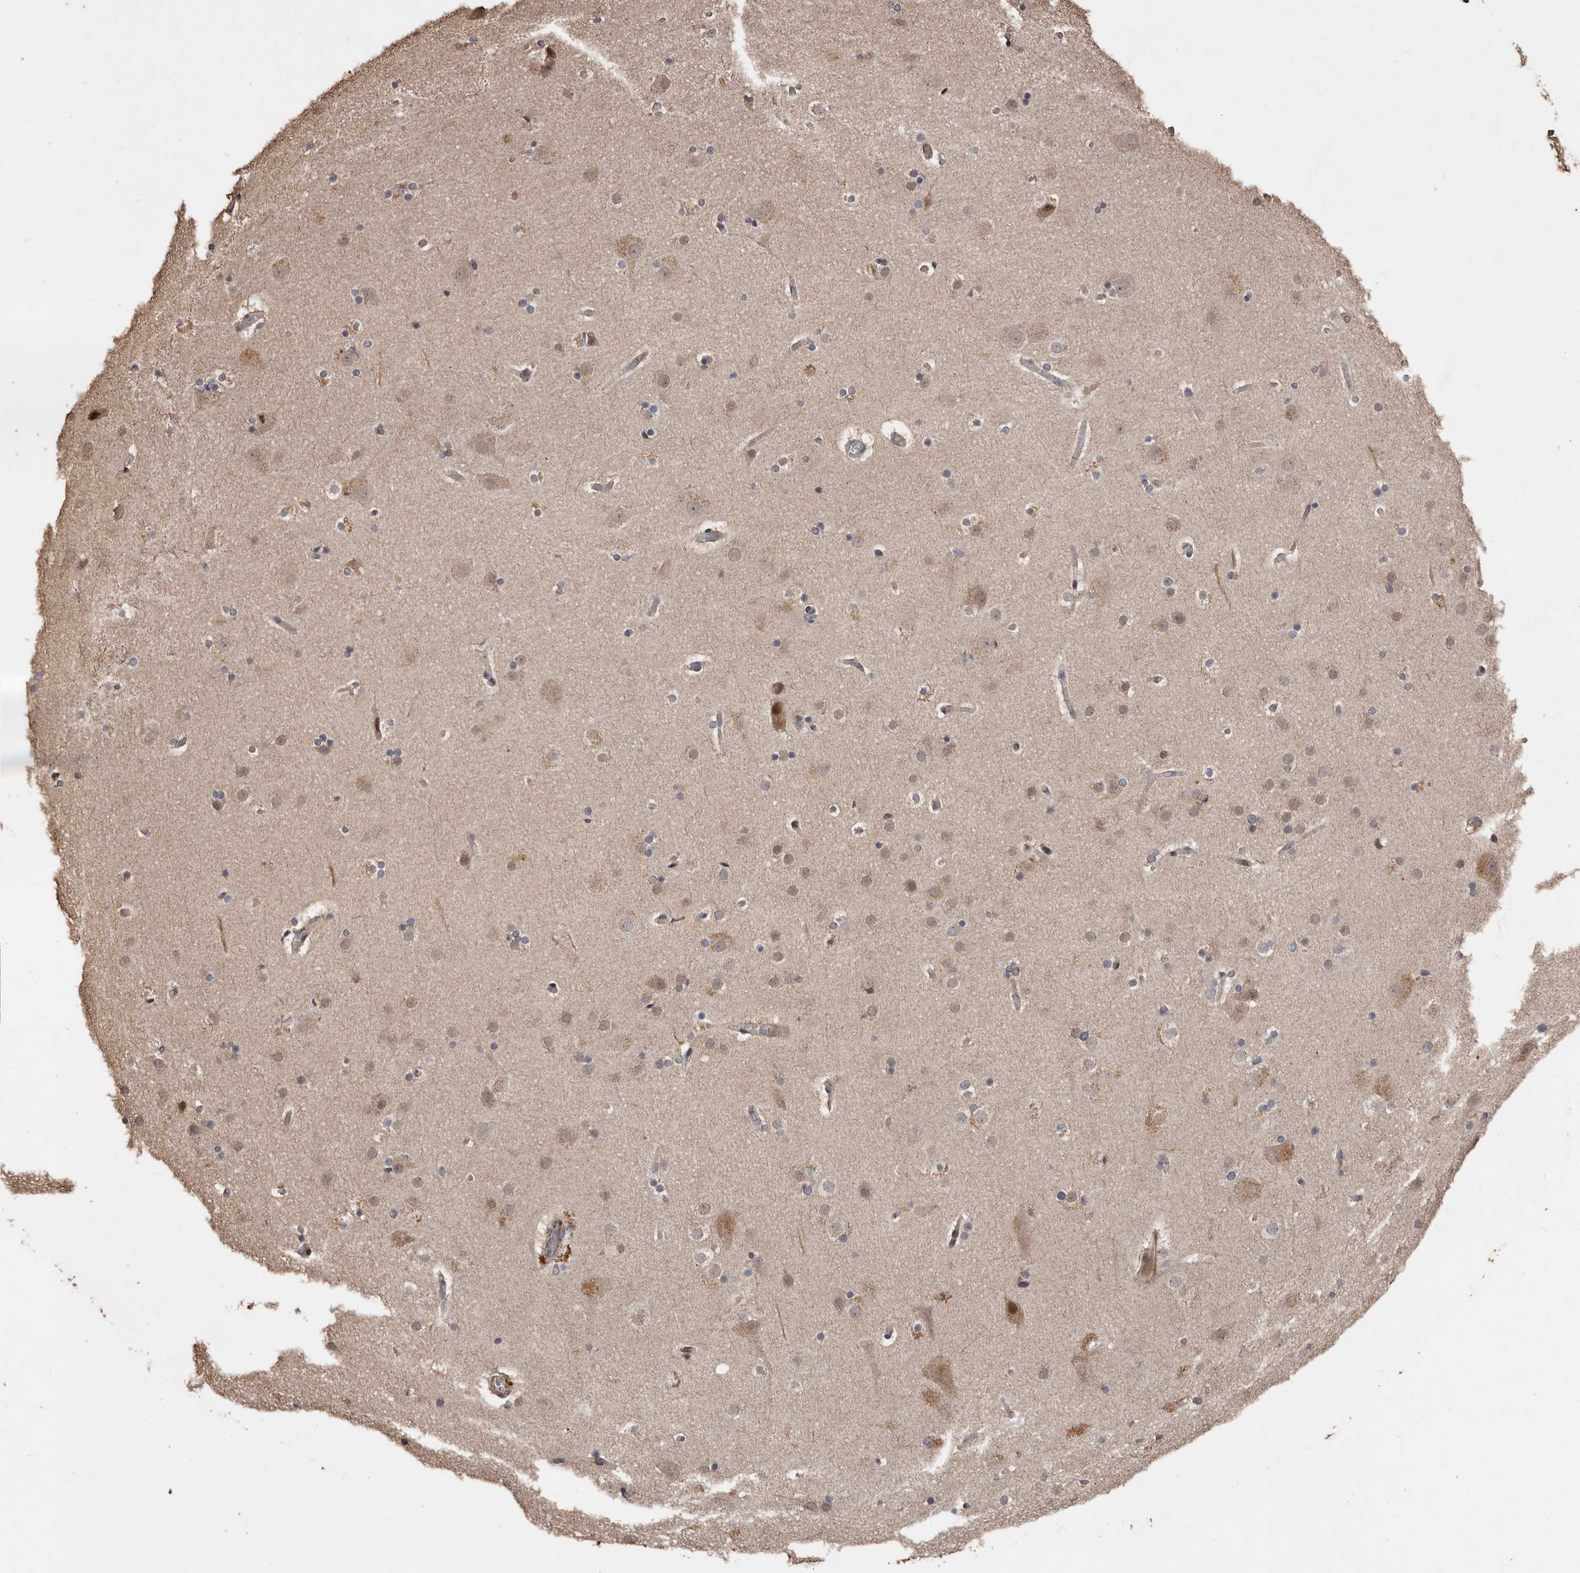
{"staining": {"intensity": "moderate", "quantity": "25%-75%", "location": "cytoplasmic/membranous"}, "tissue": "cerebral cortex", "cell_type": "Endothelial cells", "image_type": "normal", "snomed": [{"axis": "morphology", "description": "Normal tissue, NOS"}, {"axis": "topography", "description": "Cerebral cortex"}], "caption": "DAB (3,3'-diaminobenzidine) immunohistochemical staining of benign human cerebral cortex exhibits moderate cytoplasmic/membranous protein expression in about 25%-75% of endothelial cells.", "gene": "RANBP17", "patient": {"sex": "male", "age": 57}}